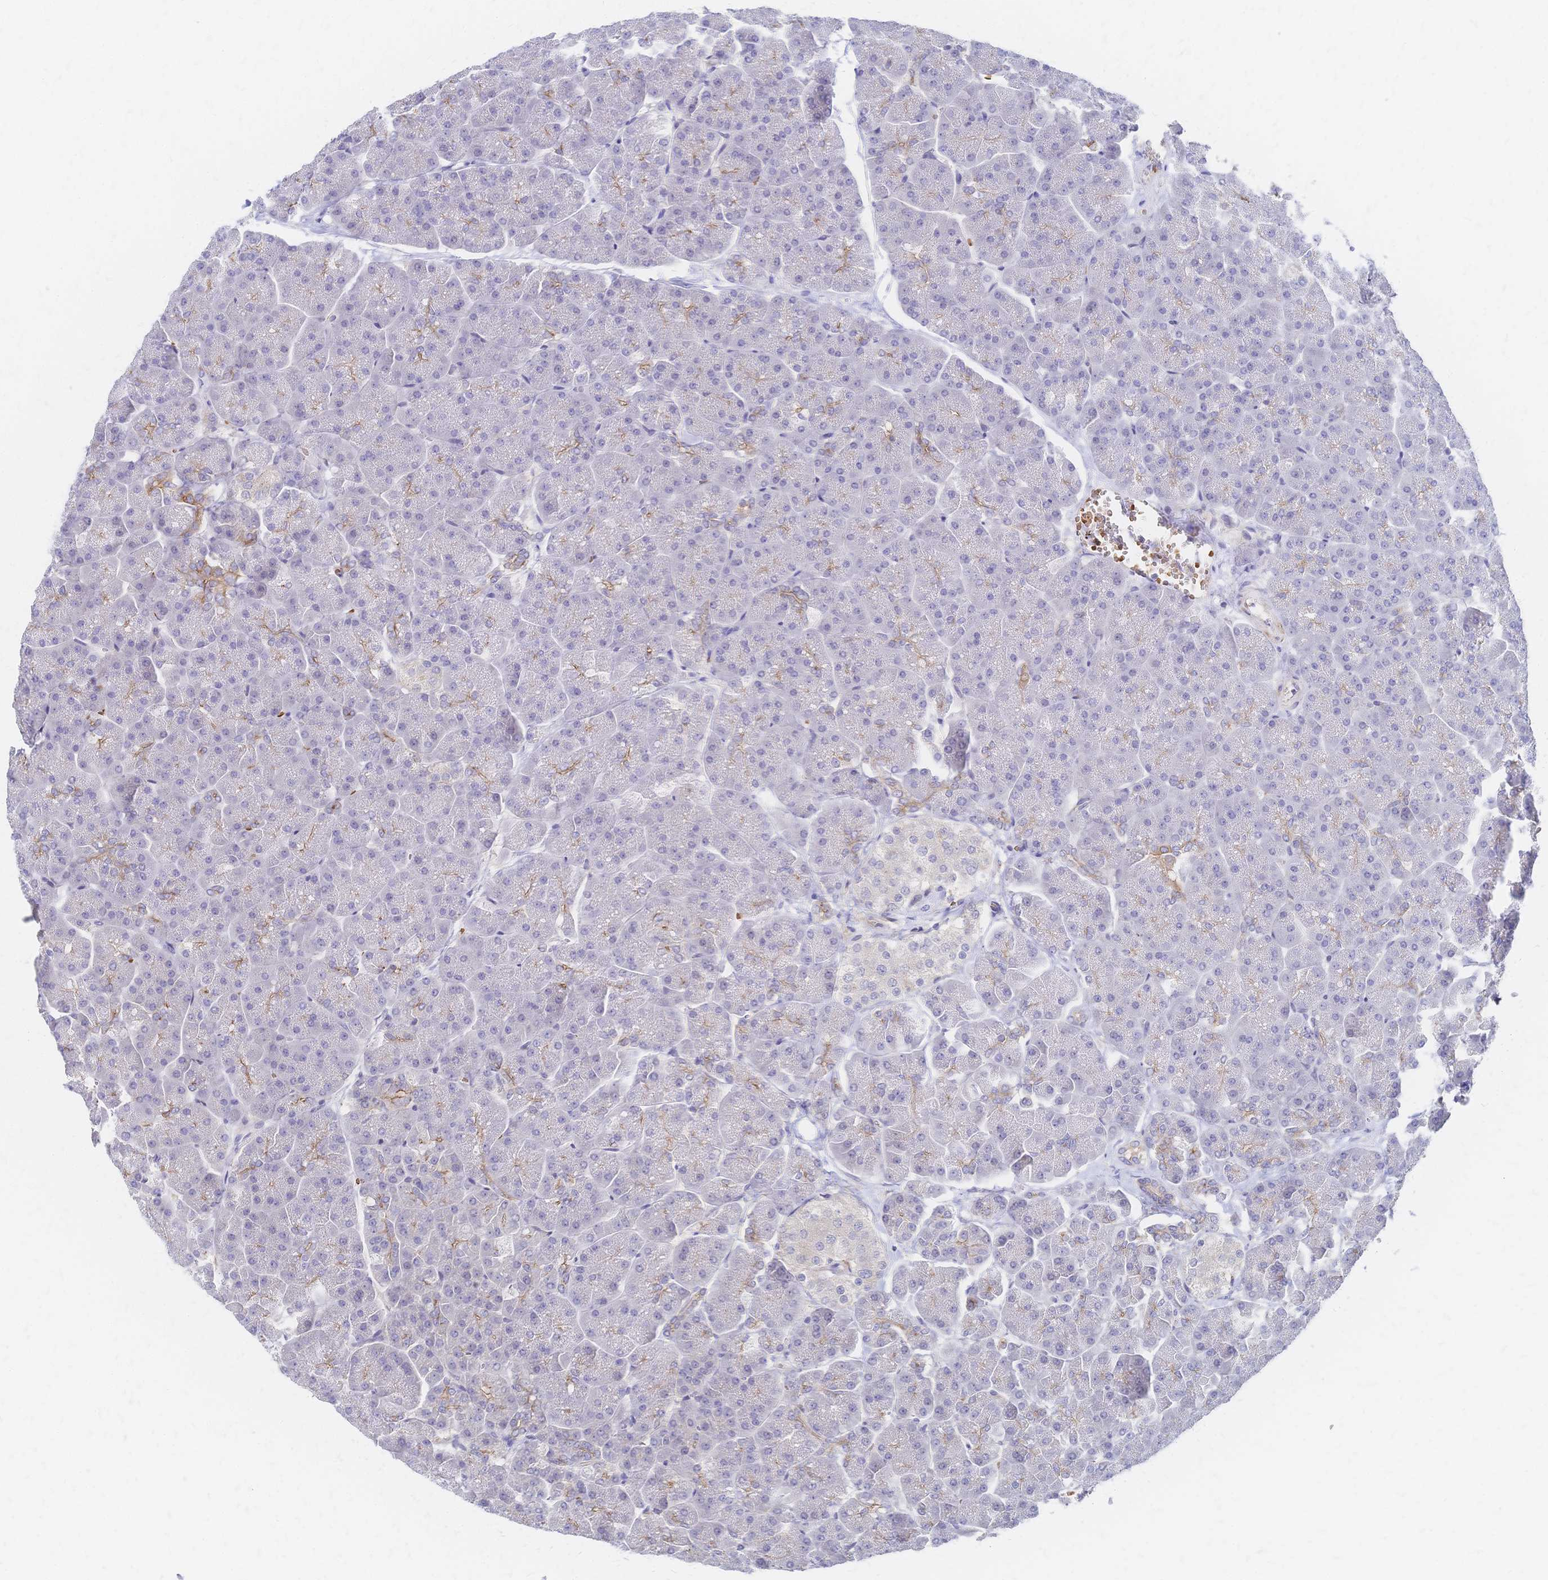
{"staining": {"intensity": "weak", "quantity": "25%-75%", "location": "cytoplasmic/membranous"}, "tissue": "pancreas", "cell_type": "Exocrine glandular cells", "image_type": "normal", "snomed": [{"axis": "morphology", "description": "Normal tissue, NOS"}, {"axis": "topography", "description": "Pancreas"}, {"axis": "topography", "description": "Peripheral nerve tissue"}], "caption": "Benign pancreas displays weak cytoplasmic/membranous expression in approximately 25%-75% of exocrine glandular cells.", "gene": "SLC5A1", "patient": {"sex": "male", "age": 54}}